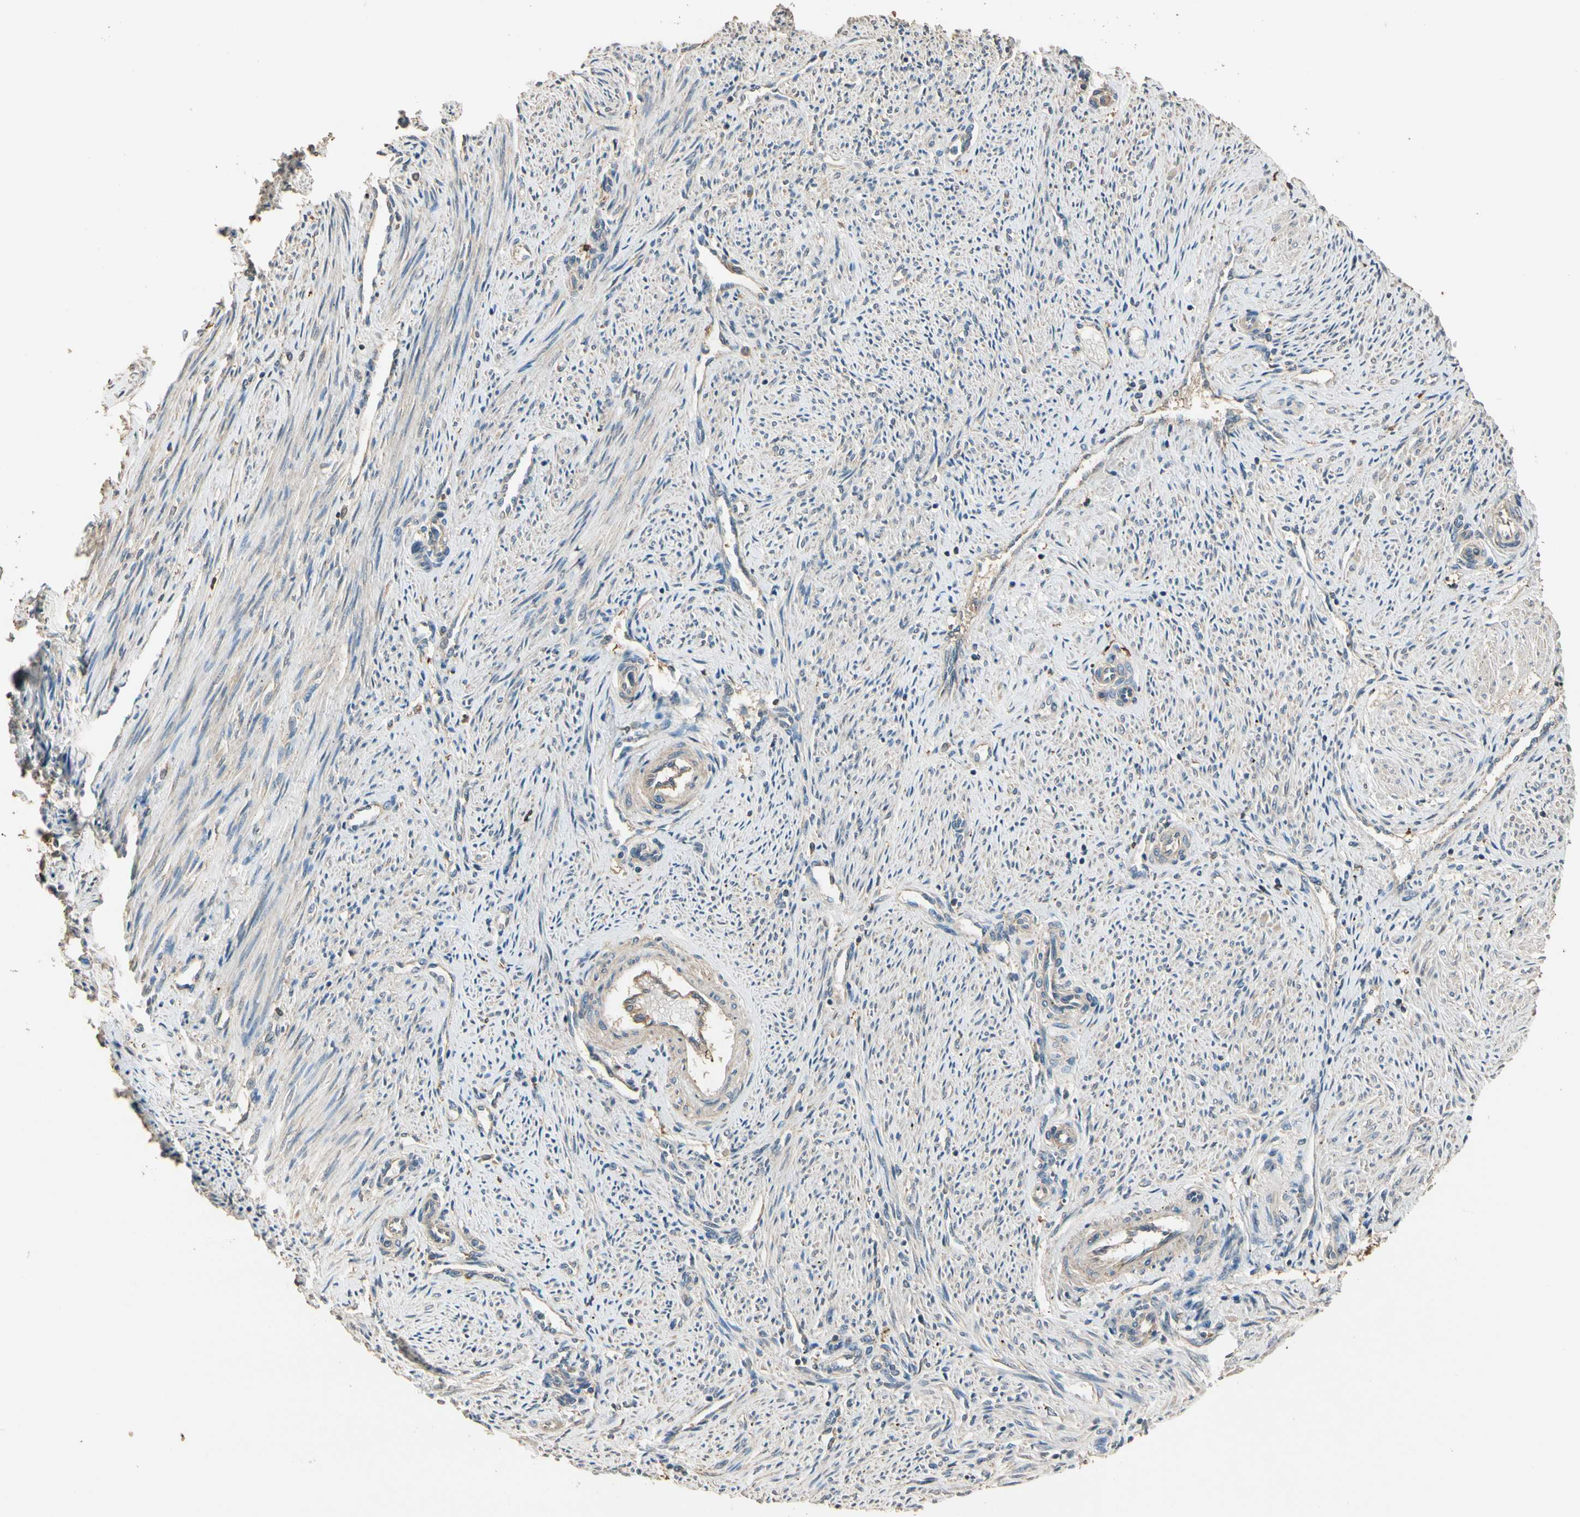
{"staining": {"intensity": "weak", "quantity": ">75%", "location": "cytoplasmic/membranous"}, "tissue": "endometrium", "cell_type": "Cells in endometrial stroma", "image_type": "normal", "snomed": [{"axis": "morphology", "description": "Normal tissue, NOS"}, {"axis": "topography", "description": "Endometrium"}], "caption": "A low amount of weak cytoplasmic/membranous staining is identified in approximately >75% of cells in endometrial stroma in unremarkable endometrium.", "gene": "CDH6", "patient": {"sex": "female", "age": 42}}